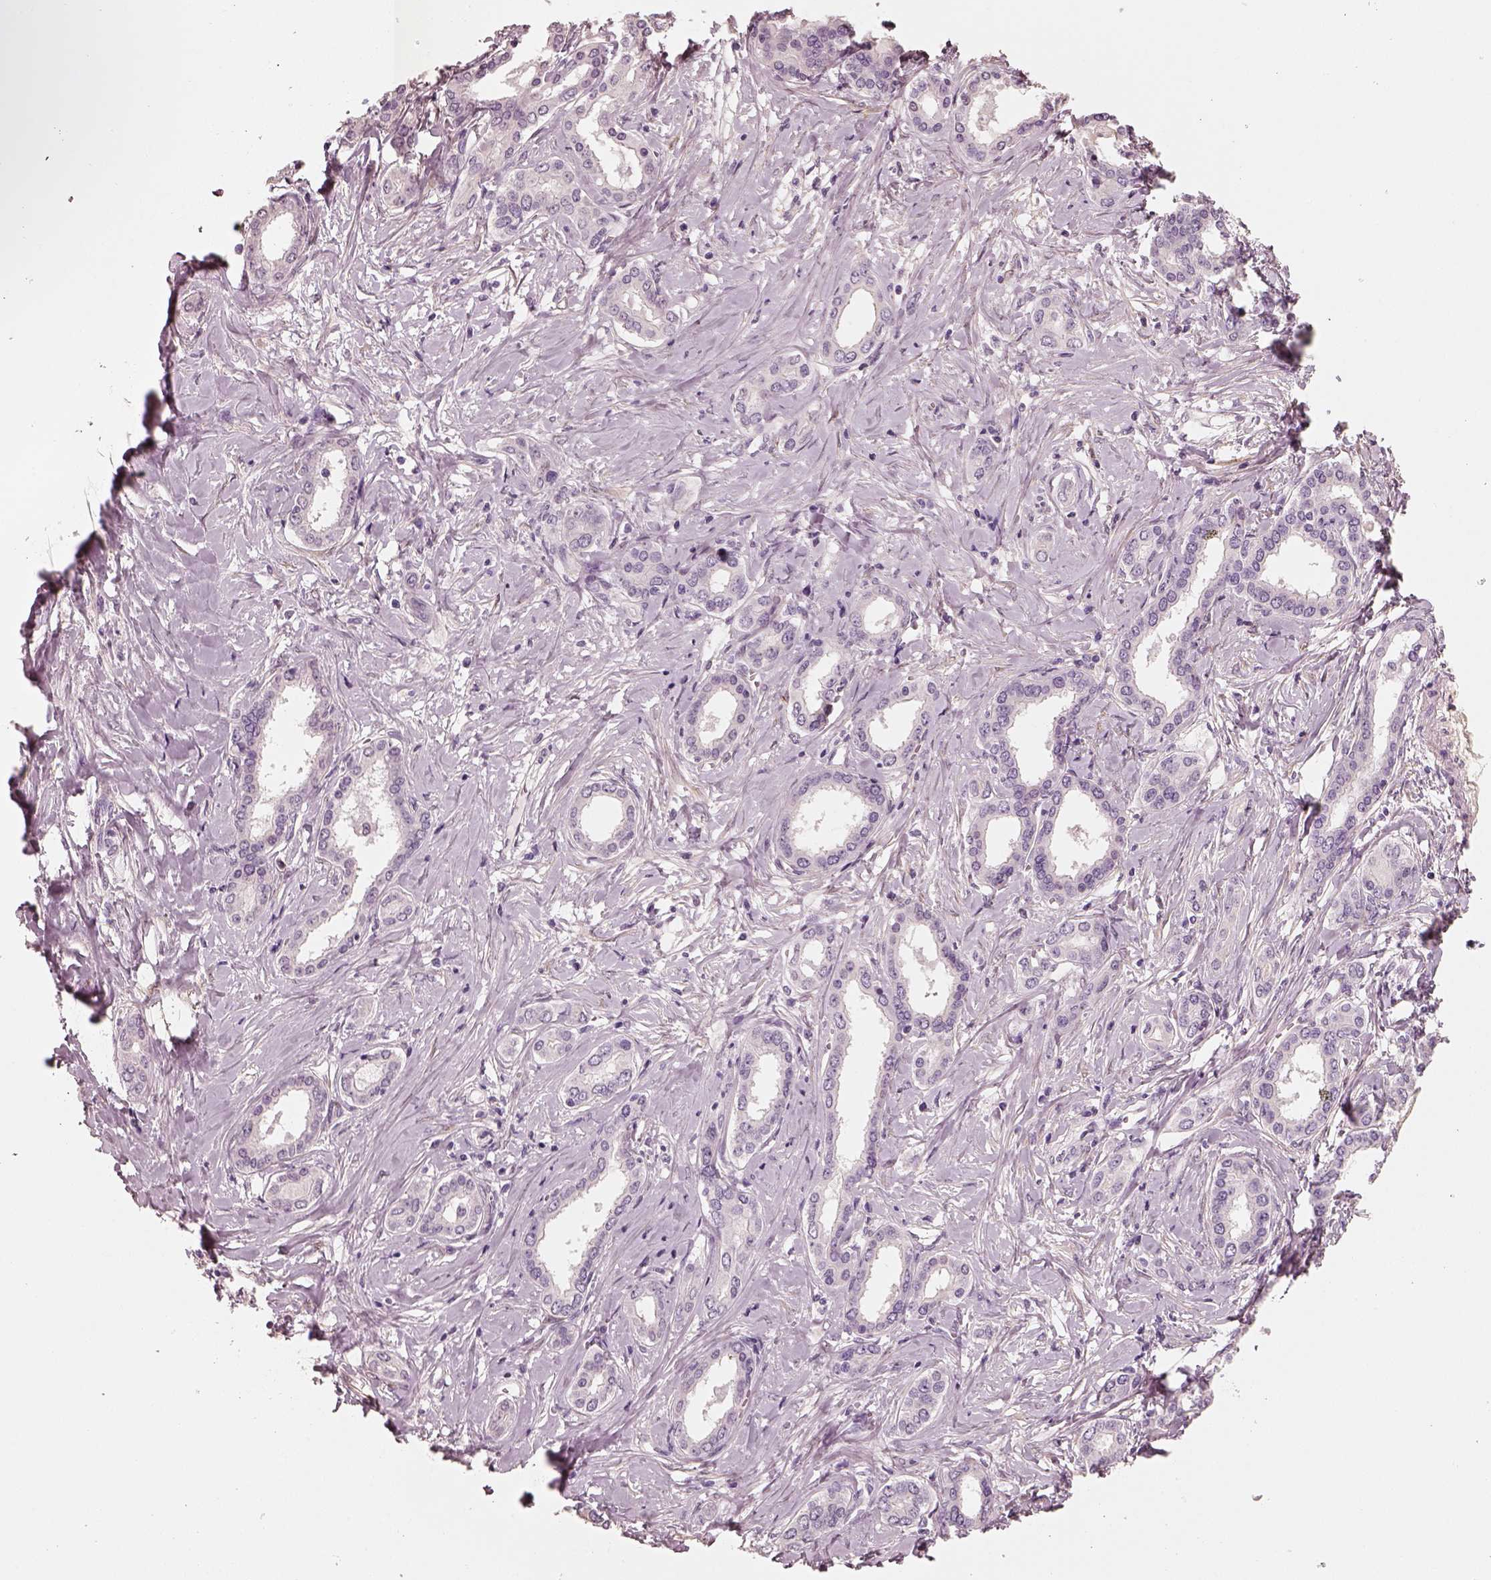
{"staining": {"intensity": "negative", "quantity": "none", "location": "none"}, "tissue": "liver cancer", "cell_type": "Tumor cells", "image_type": "cancer", "snomed": [{"axis": "morphology", "description": "Cholangiocarcinoma"}, {"axis": "topography", "description": "Liver"}], "caption": "Tumor cells show no significant expression in liver cholangiocarcinoma. (DAB (3,3'-diaminobenzidine) immunohistochemistry, high magnification).", "gene": "RS1", "patient": {"sex": "female", "age": 47}}